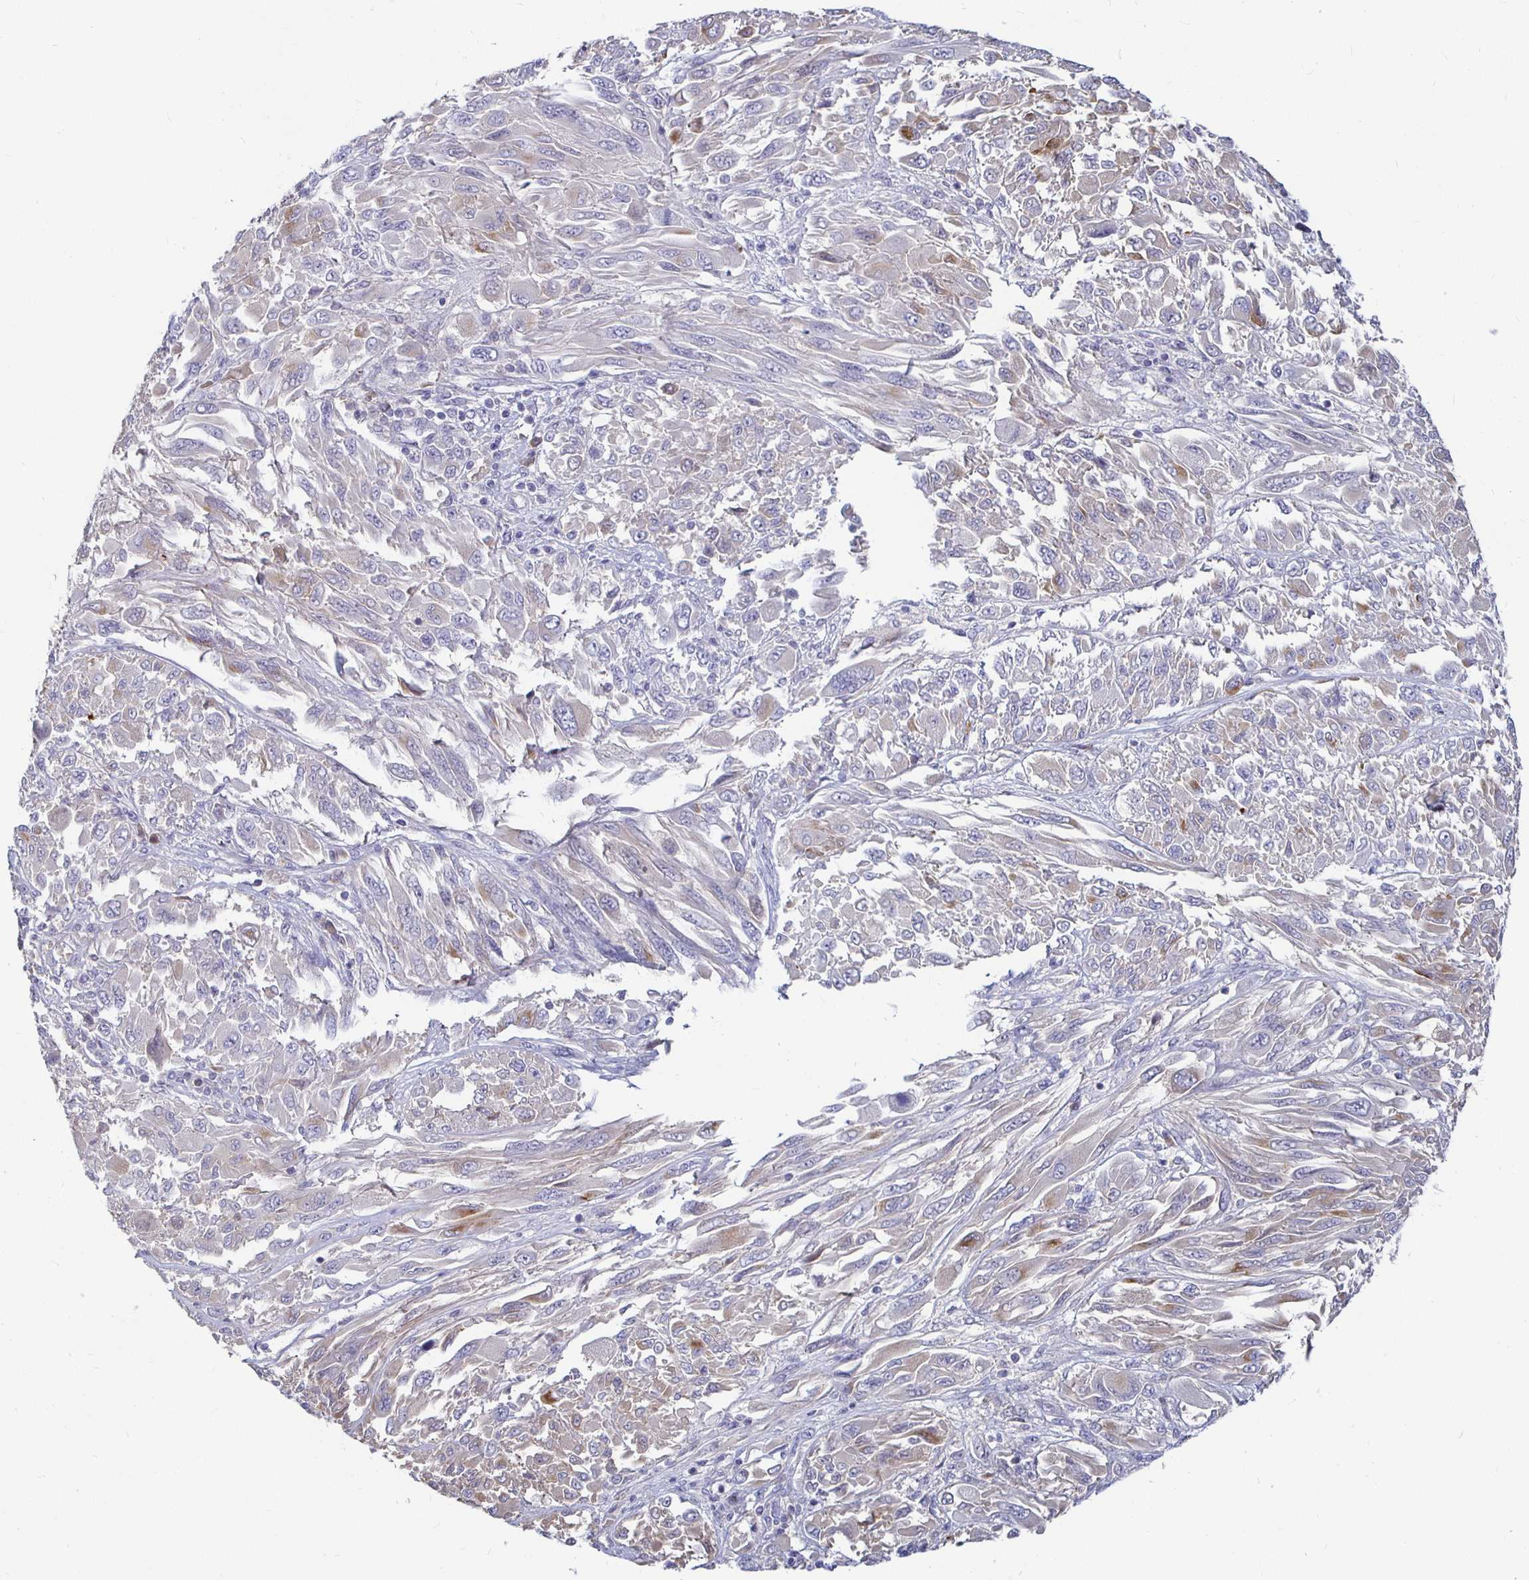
{"staining": {"intensity": "negative", "quantity": "none", "location": "none"}, "tissue": "melanoma", "cell_type": "Tumor cells", "image_type": "cancer", "snomed": [{"axis": "morphology", "description": "Malignant melanoma, NOS"}, {"axis": "topography", "description": "Skin"}], "caption": "IHC photomicrograph of neoplastic tissue: human malignant melanoma stained with DAB reveals no significant protein staining in tumor cells. (DAB immunohistochemistry (IHC) visualized using brightfield microscopy, high magnification).", "gene": "RNF144B", "patient": {"sex": "female", "age": 91}}